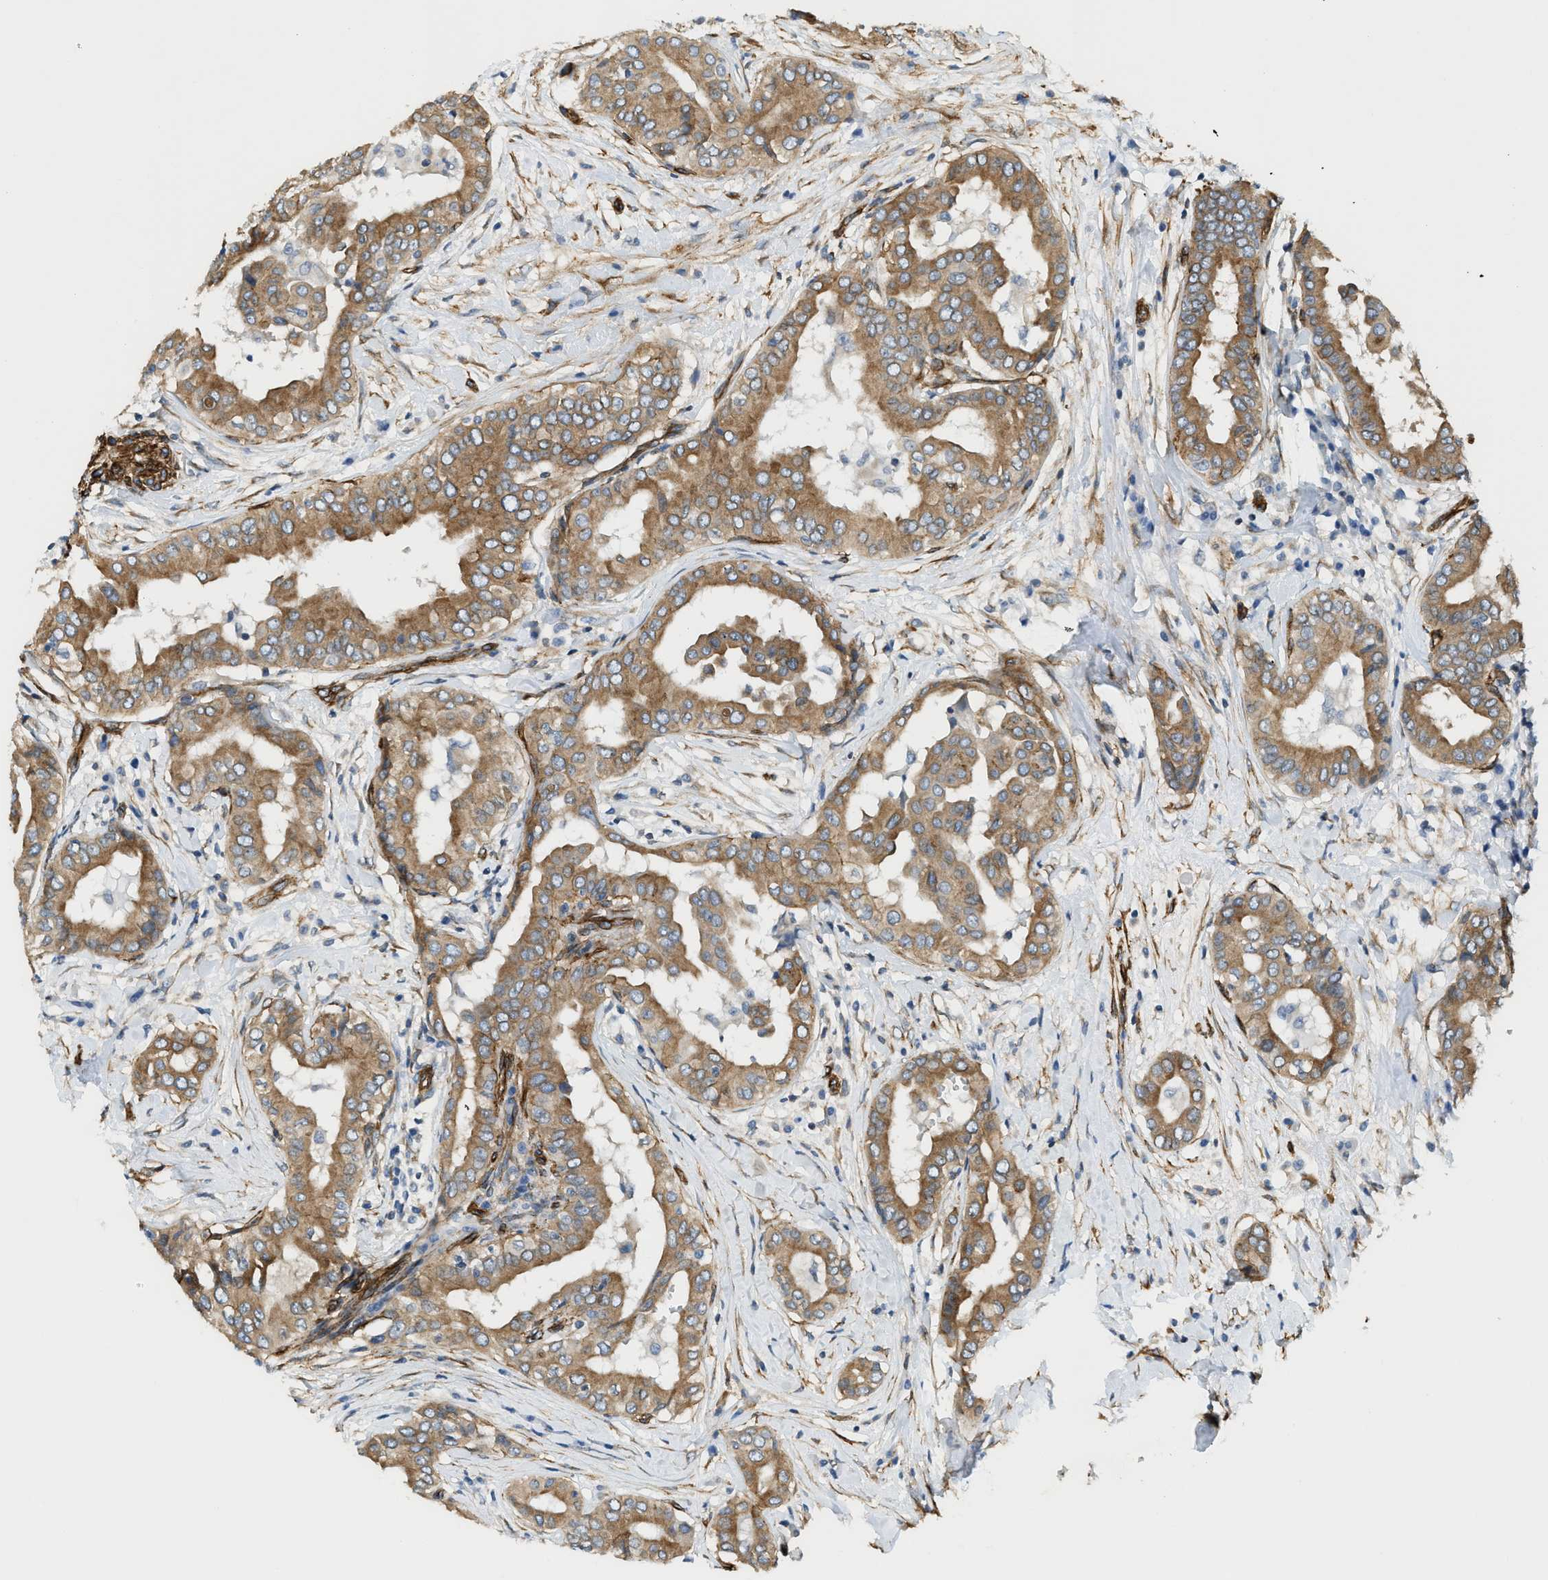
{"staining": {"intensity": "moderate", "quantity": ">75%", "location": "cytoplasmic/membranous"}, "tissue": "thyroid cancer", "cell_type": "Tumor cells", "image_type": "cancer", "snomed": [{"axis": "morphology", "description": "Papillary adenocarcinoma, NOS"}, {"axis": "topography", "description": "Thyroid gland"}], "caption": "IHC (DAB) staining of human thyroid cancer (papillary adenocarcinoma) displays moderate cytoplasmic/membranous protein expression in about >75% of tumor cells.", "gene": "TMEM43", "patient": {"sex": "male", "age": 33}}